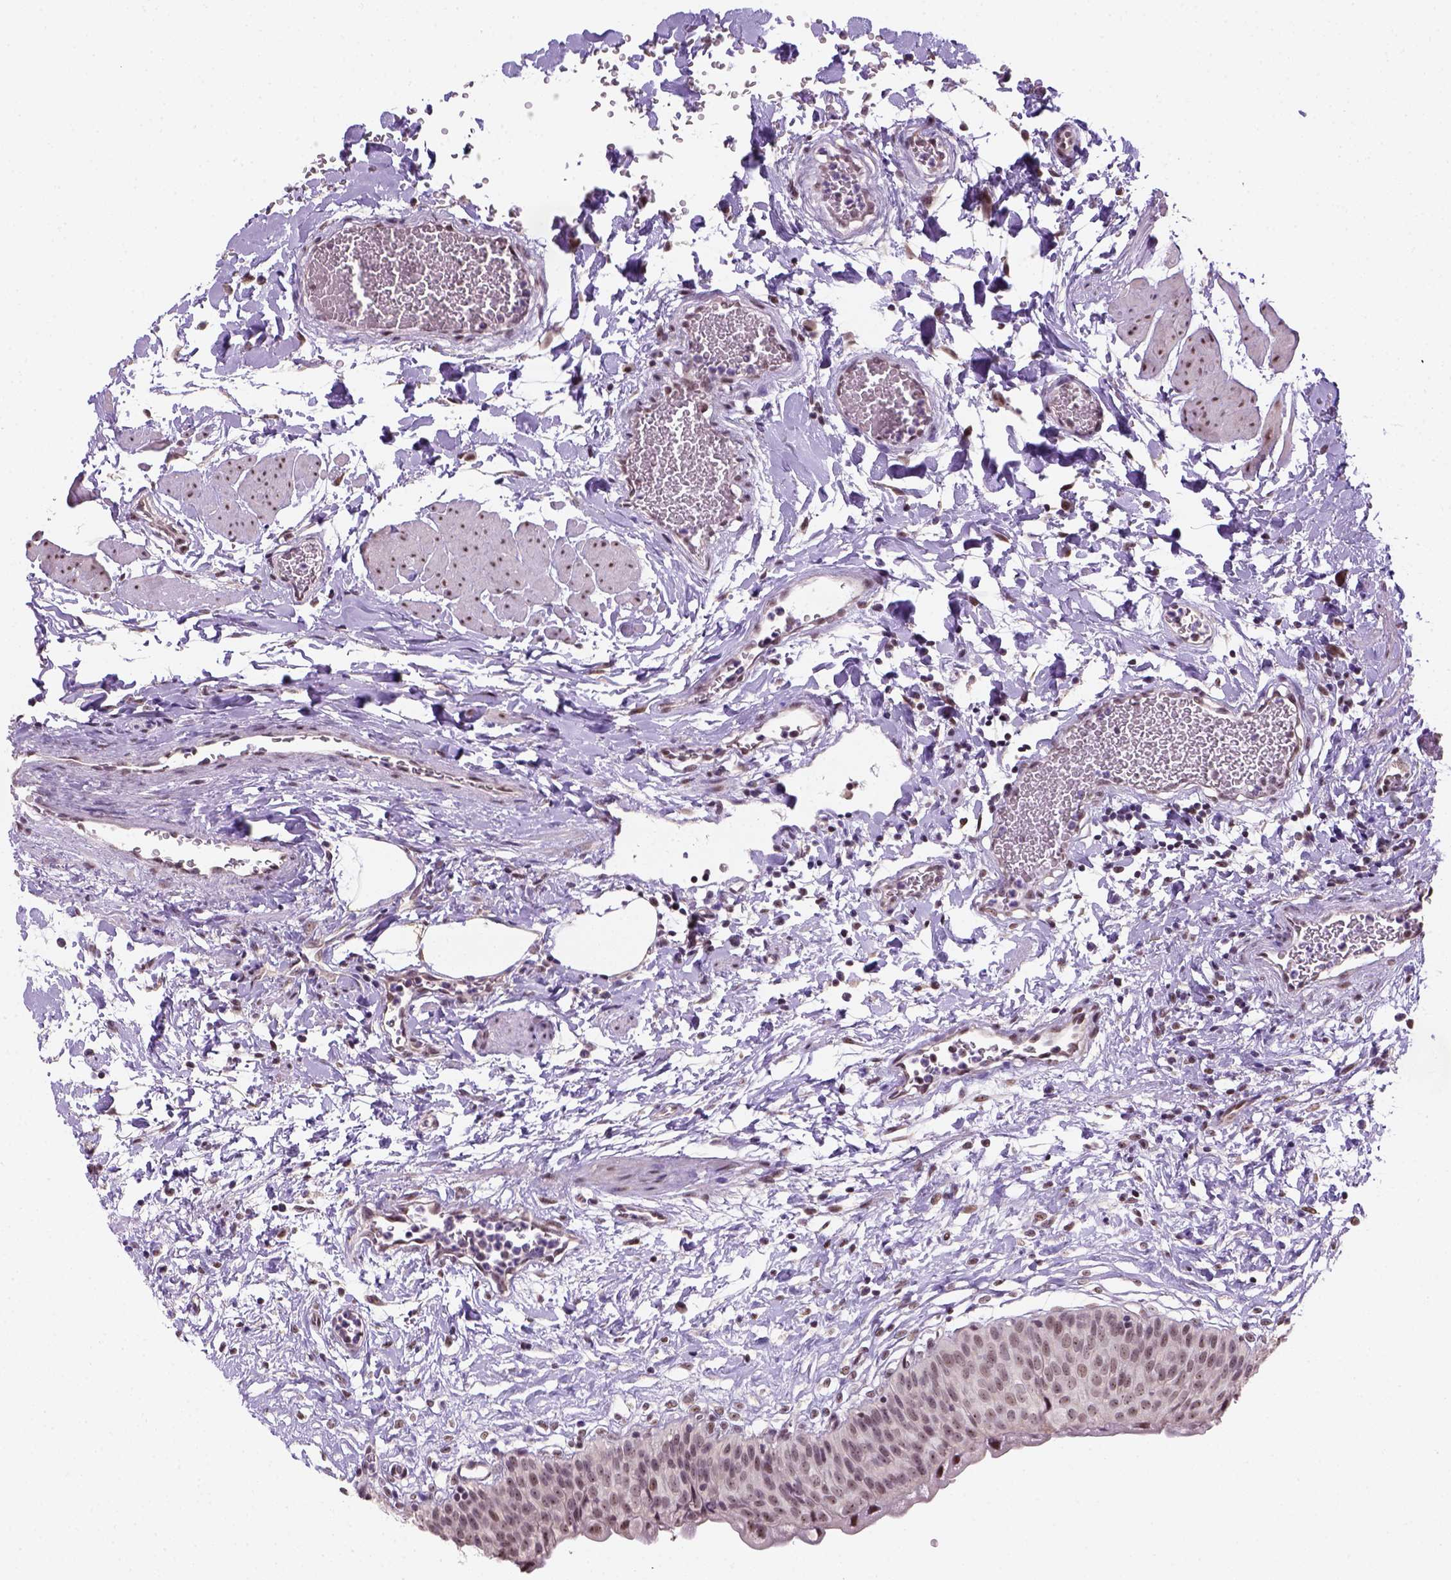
{"staining": {"intensity": "moderate", "quantity": ">75%", "location": "nuclear"}, "tissue": "urinary bladder", "cell_type": "Urothelial cells", "image_type": "normal", "snomed": [{"axis": "morphology", "description": "Normal tissue, NOS"}, {"axis": "topography", "description": "Urinary bladder"}], "caption": "A brown stain labels moderate nuclear staining of a protein in urothelial cells of benign human urinary bladder.", "gene": "DDX50", "patient": {"sex": "male", "age": 55}}